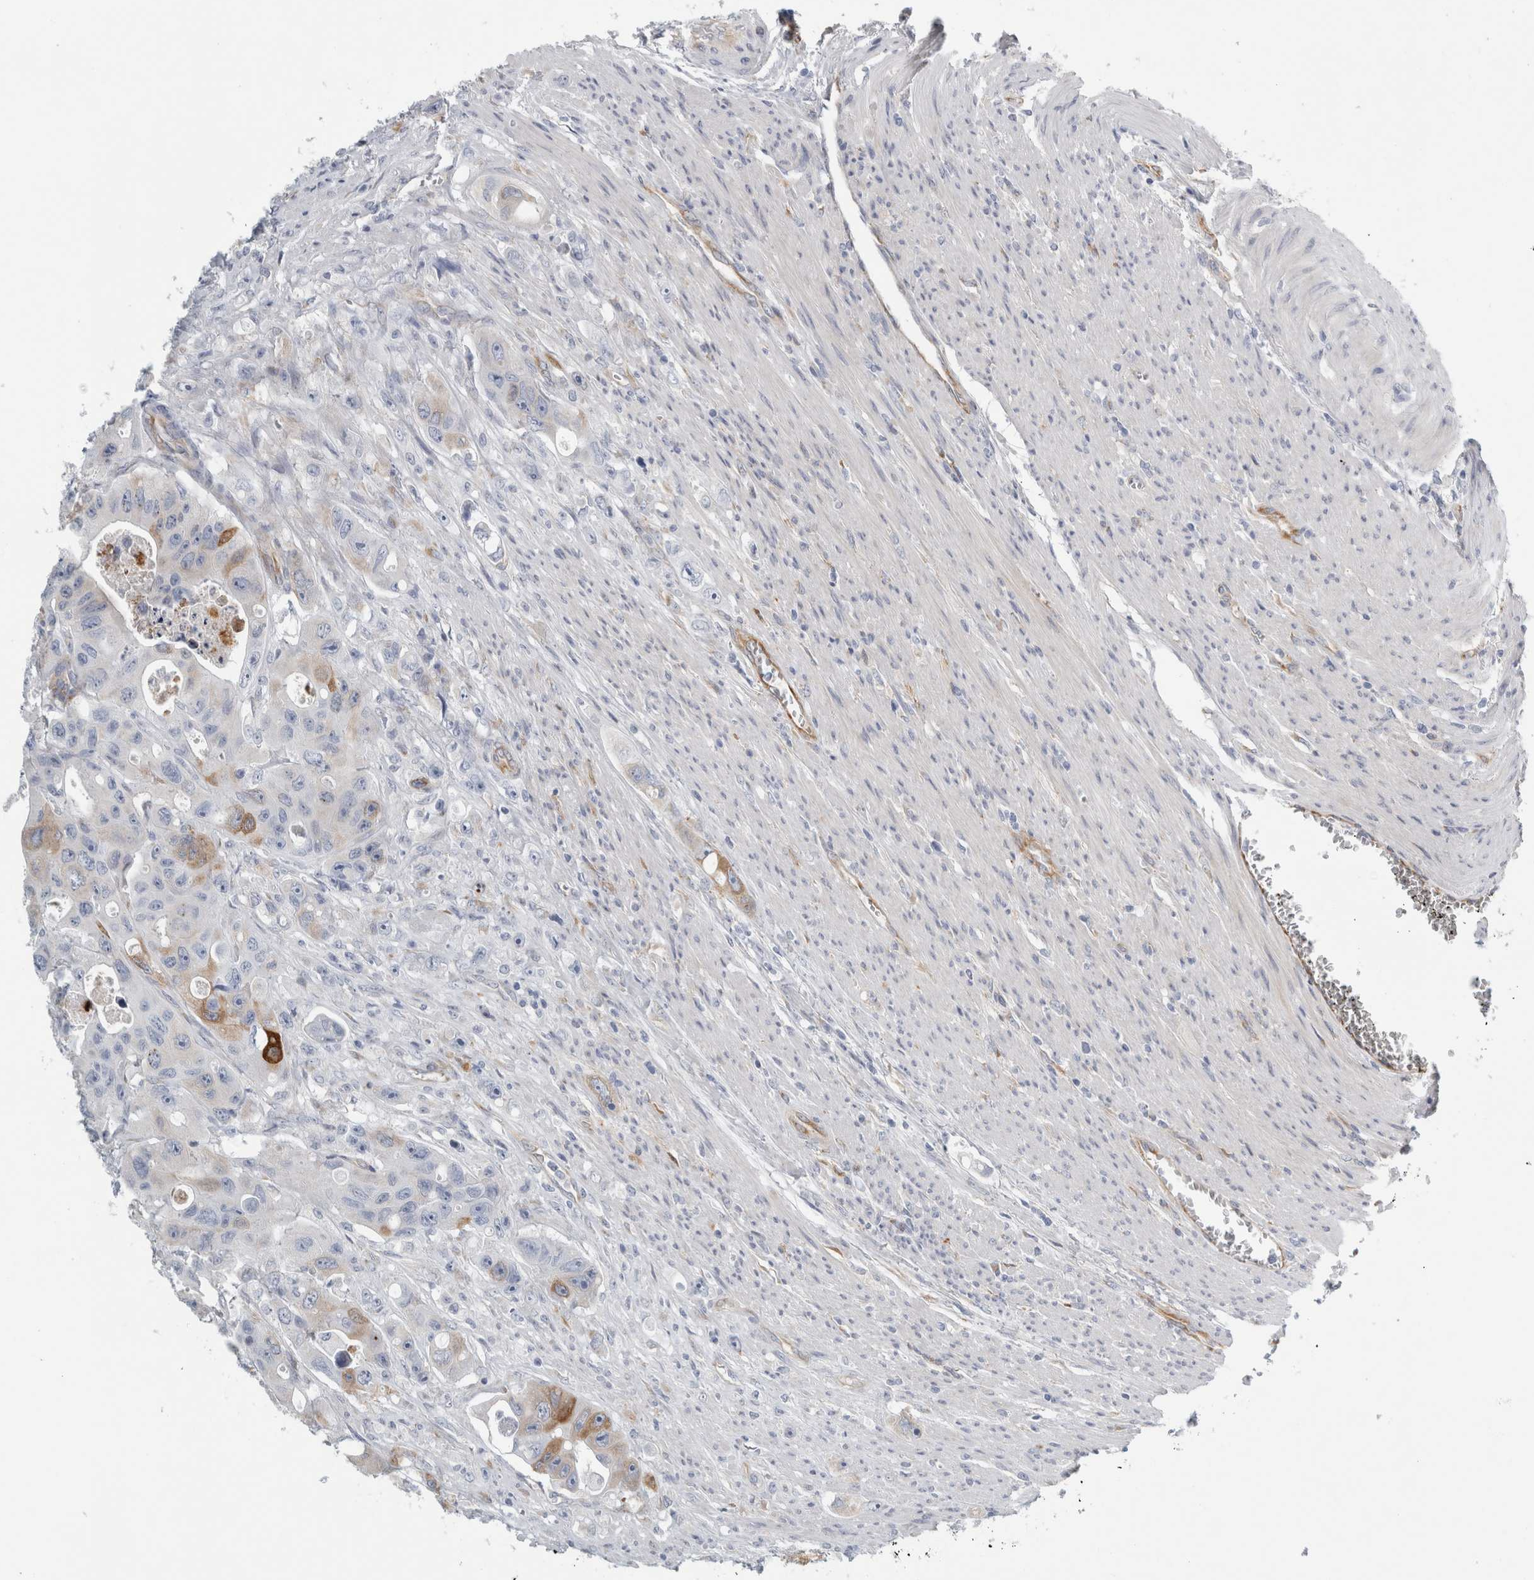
{"staining": {"intensity": "moderate", "quantity": "<25%", "location": "cytoplasmic/membranous"}, "tissue": "colorectal cancer", "cell_type": "Tumor cells", "image_type": "cancer", "snomed": [{"axis": "morphology", "description": "Adenocarcinoma, NOS"}, {"axis": "topography", "description": "Colon"}], "caption": "IHC image of colorectal cancer stained for a protein (brown), which exhibits low levels of moderate cytoplasmic/membranous staining in about <25% of tumor cells.", "gene": "B3GNT3", "patient": {"sex": "female", "age": 46}}